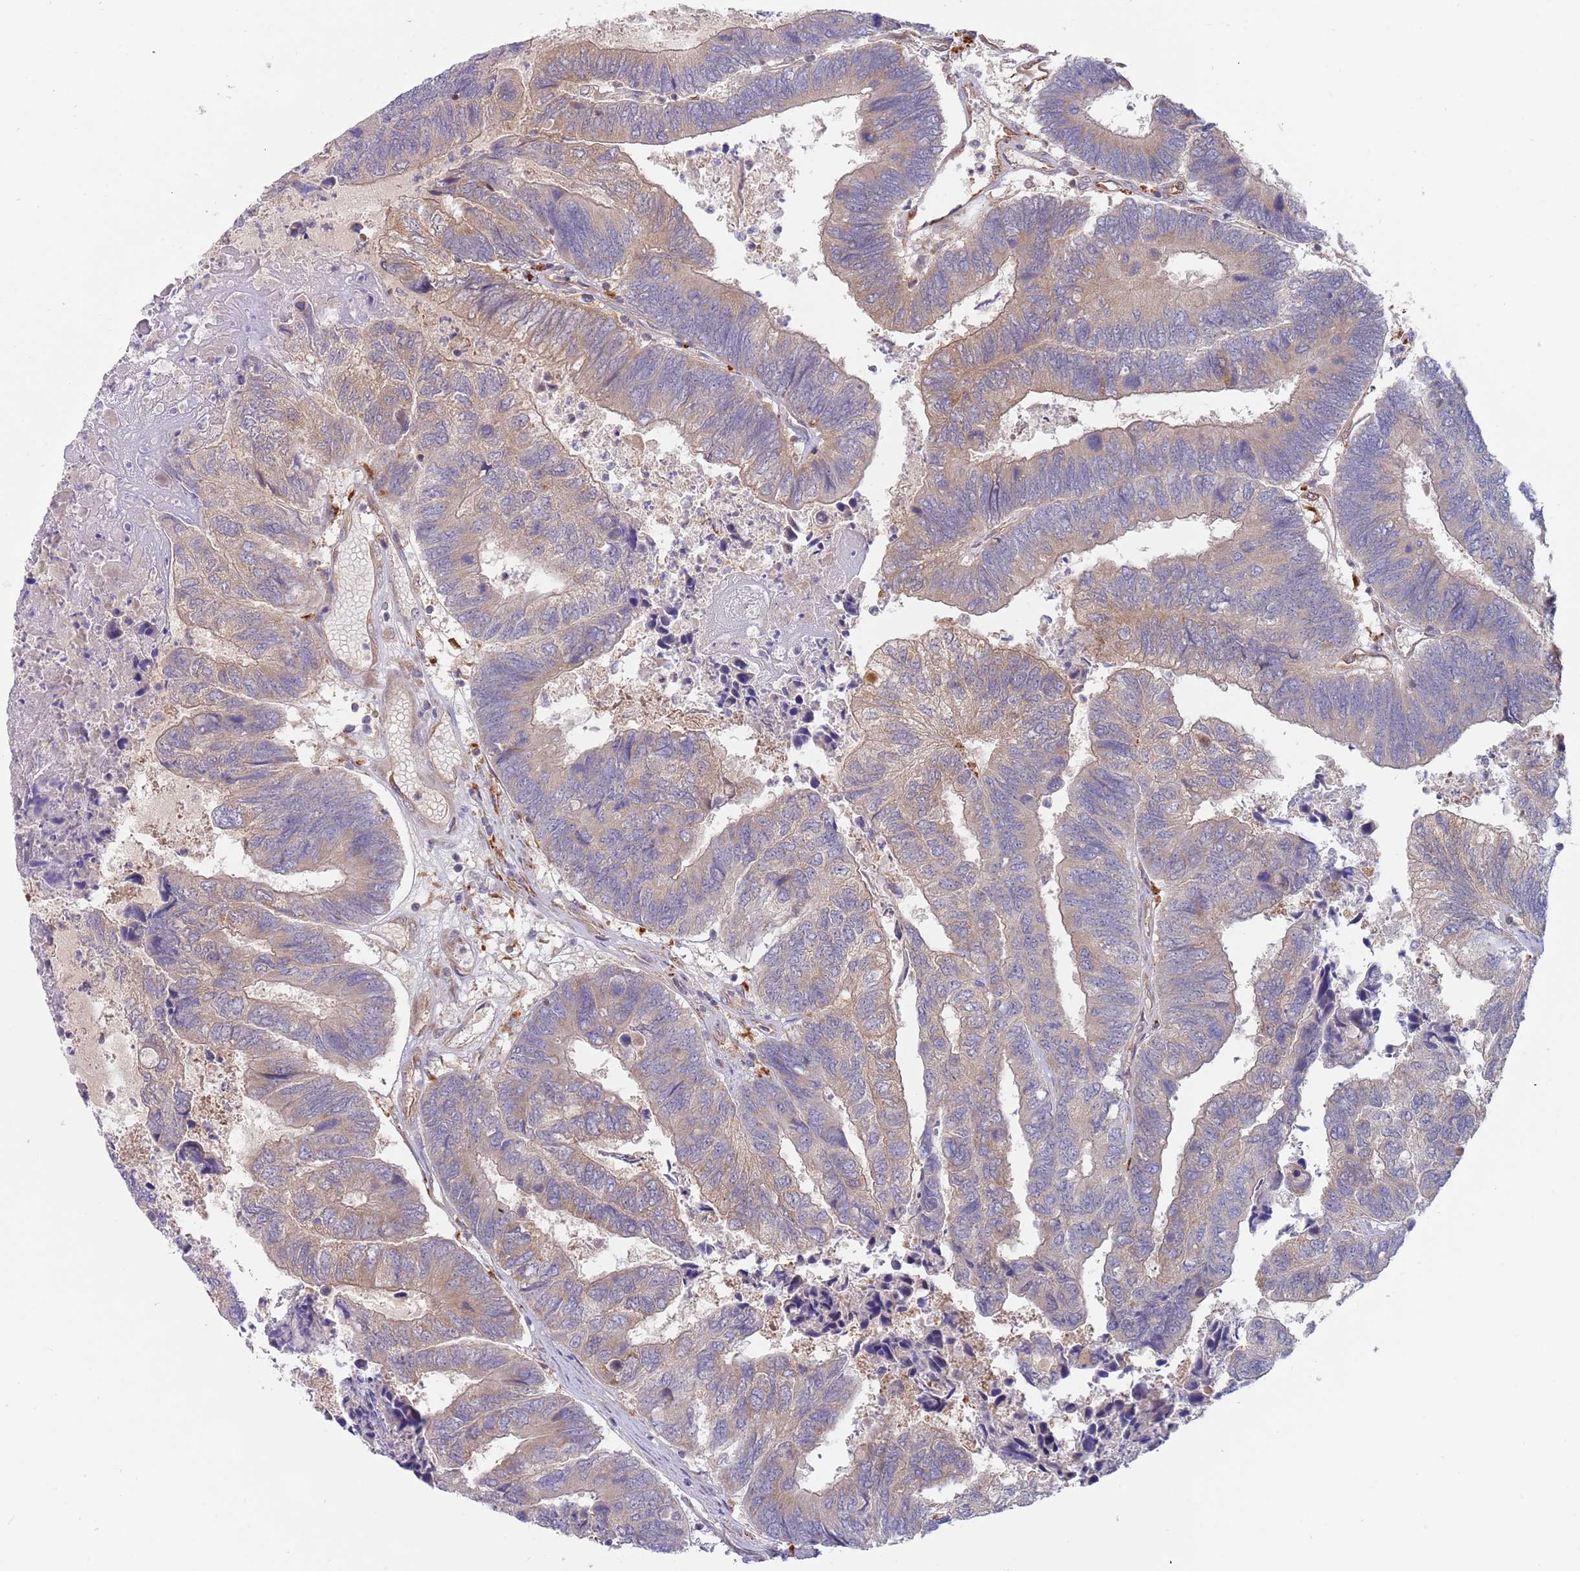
{"staining": {"intensity": "moderate", "quantity": "<25%", "location": "cytoplasmic/membranous"}, "tissue": "colorectal cancer", "cell_type": "Tumor cells", "image_type": "cancer", "snomed": [{"axis": "morphology", "description": "Adenocarcinoma, NOS"}, {"axis": "topography", "description": "Colon"}], "caption": "High-power microscopy captured an IHC micrograph of adenocarcinoma (colorectal), revealing moderate cytoplasmic/membranous staining in approximately <25% of tumor cells.", "gene": "GUK1", "patient": {"sex": "female", "age": 67}}